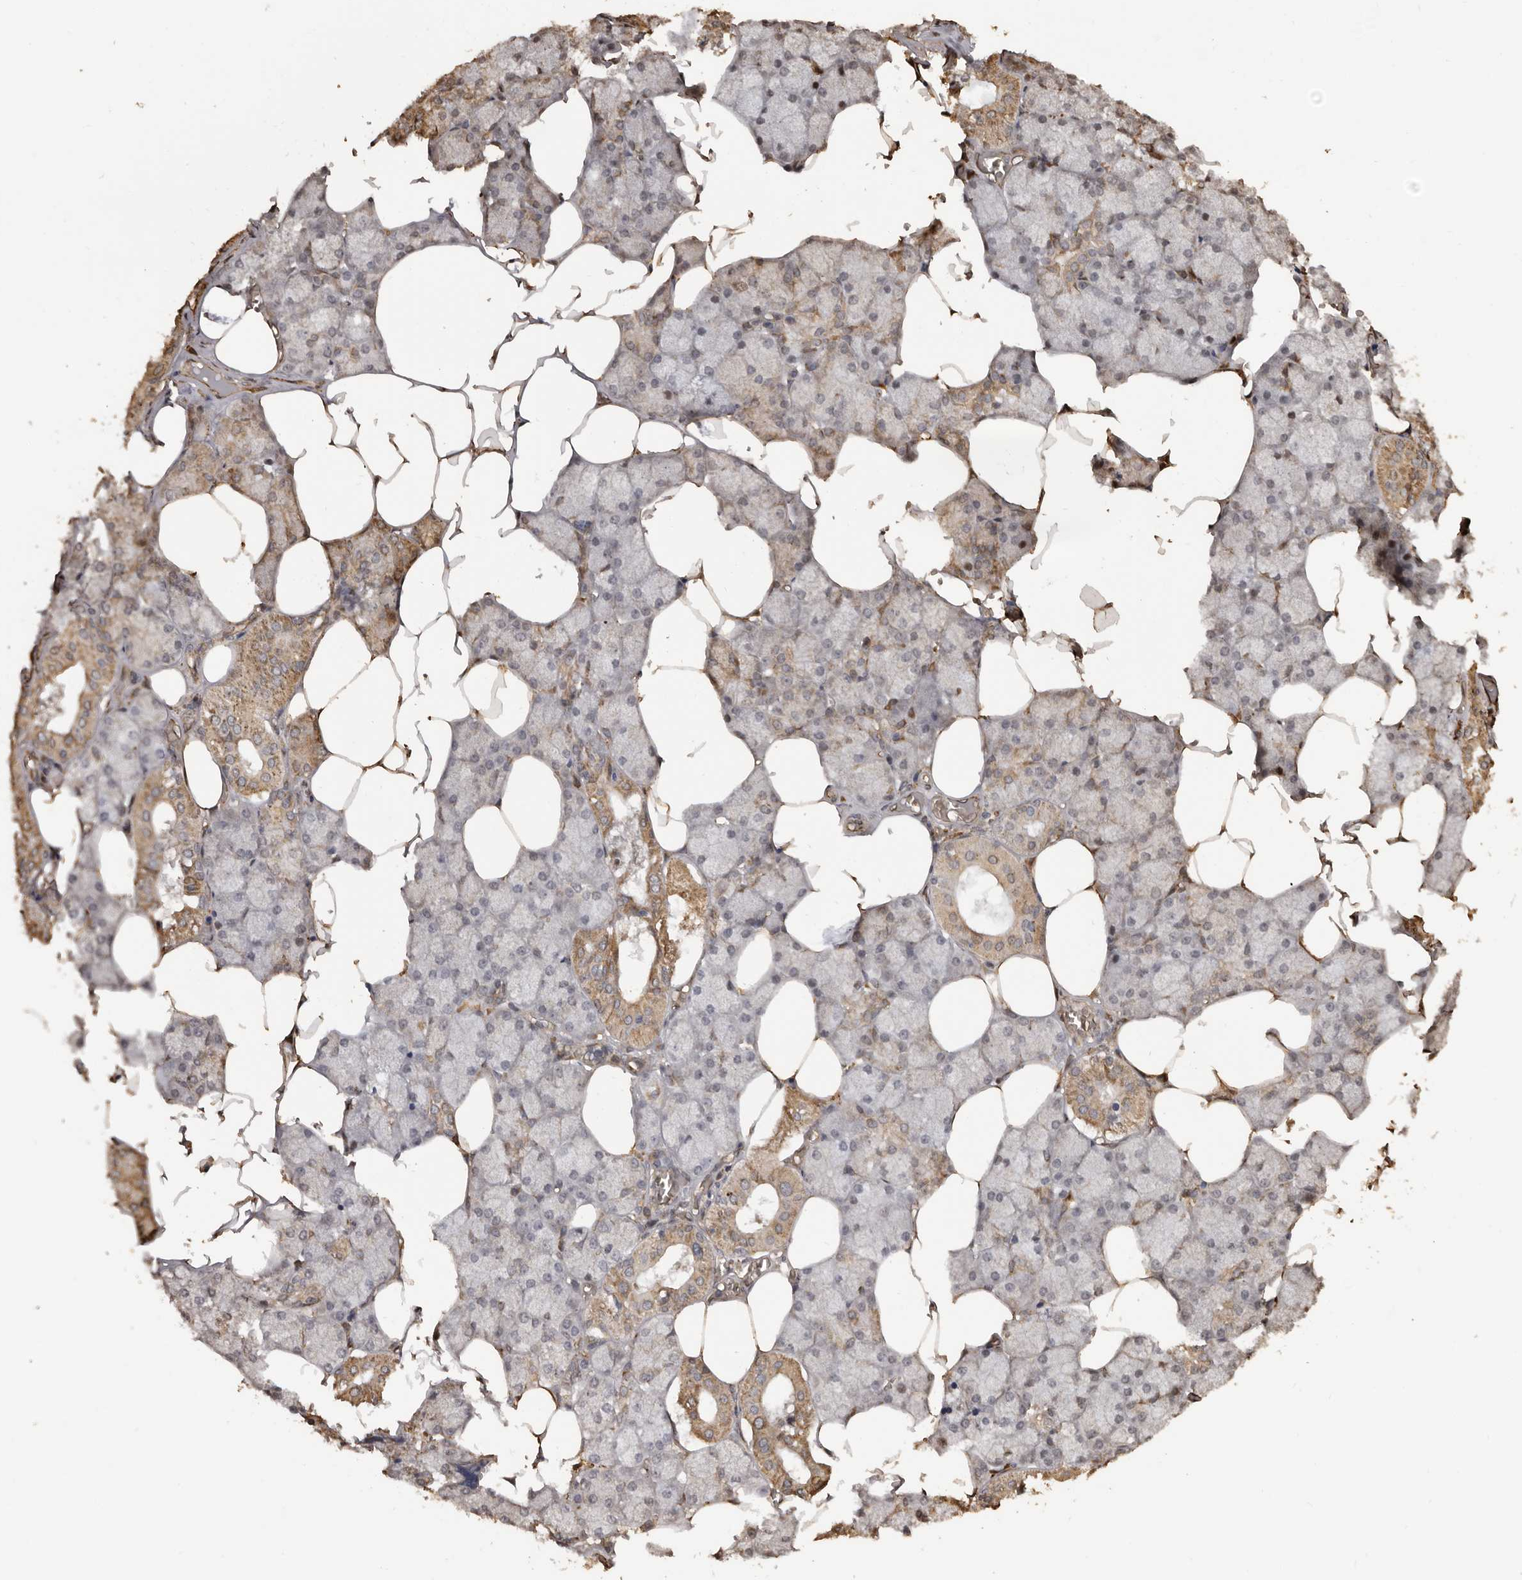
{"staining": {"intensity": "moderate", "quantity": "25%-75%", "location": "cytoplasmic/membranous"}, "tissue": "salivary gland", "cell_type": "Glandular cells", "image_type": "normal", "snomed": [{"axis": "morphology", "description": "Normal tissue, NOS"}, {"axis": "topography", "description": "Salivary gland"}], "caption": "Moderate cytoplasmic/membranous staining for a protein is identified in approximately 25%-75% of glandular cells of normal salivary gland using immunohistochemistry (IHC).", "gene": "ENTREP1", "patient": {"sex": "male", "age": 62}}